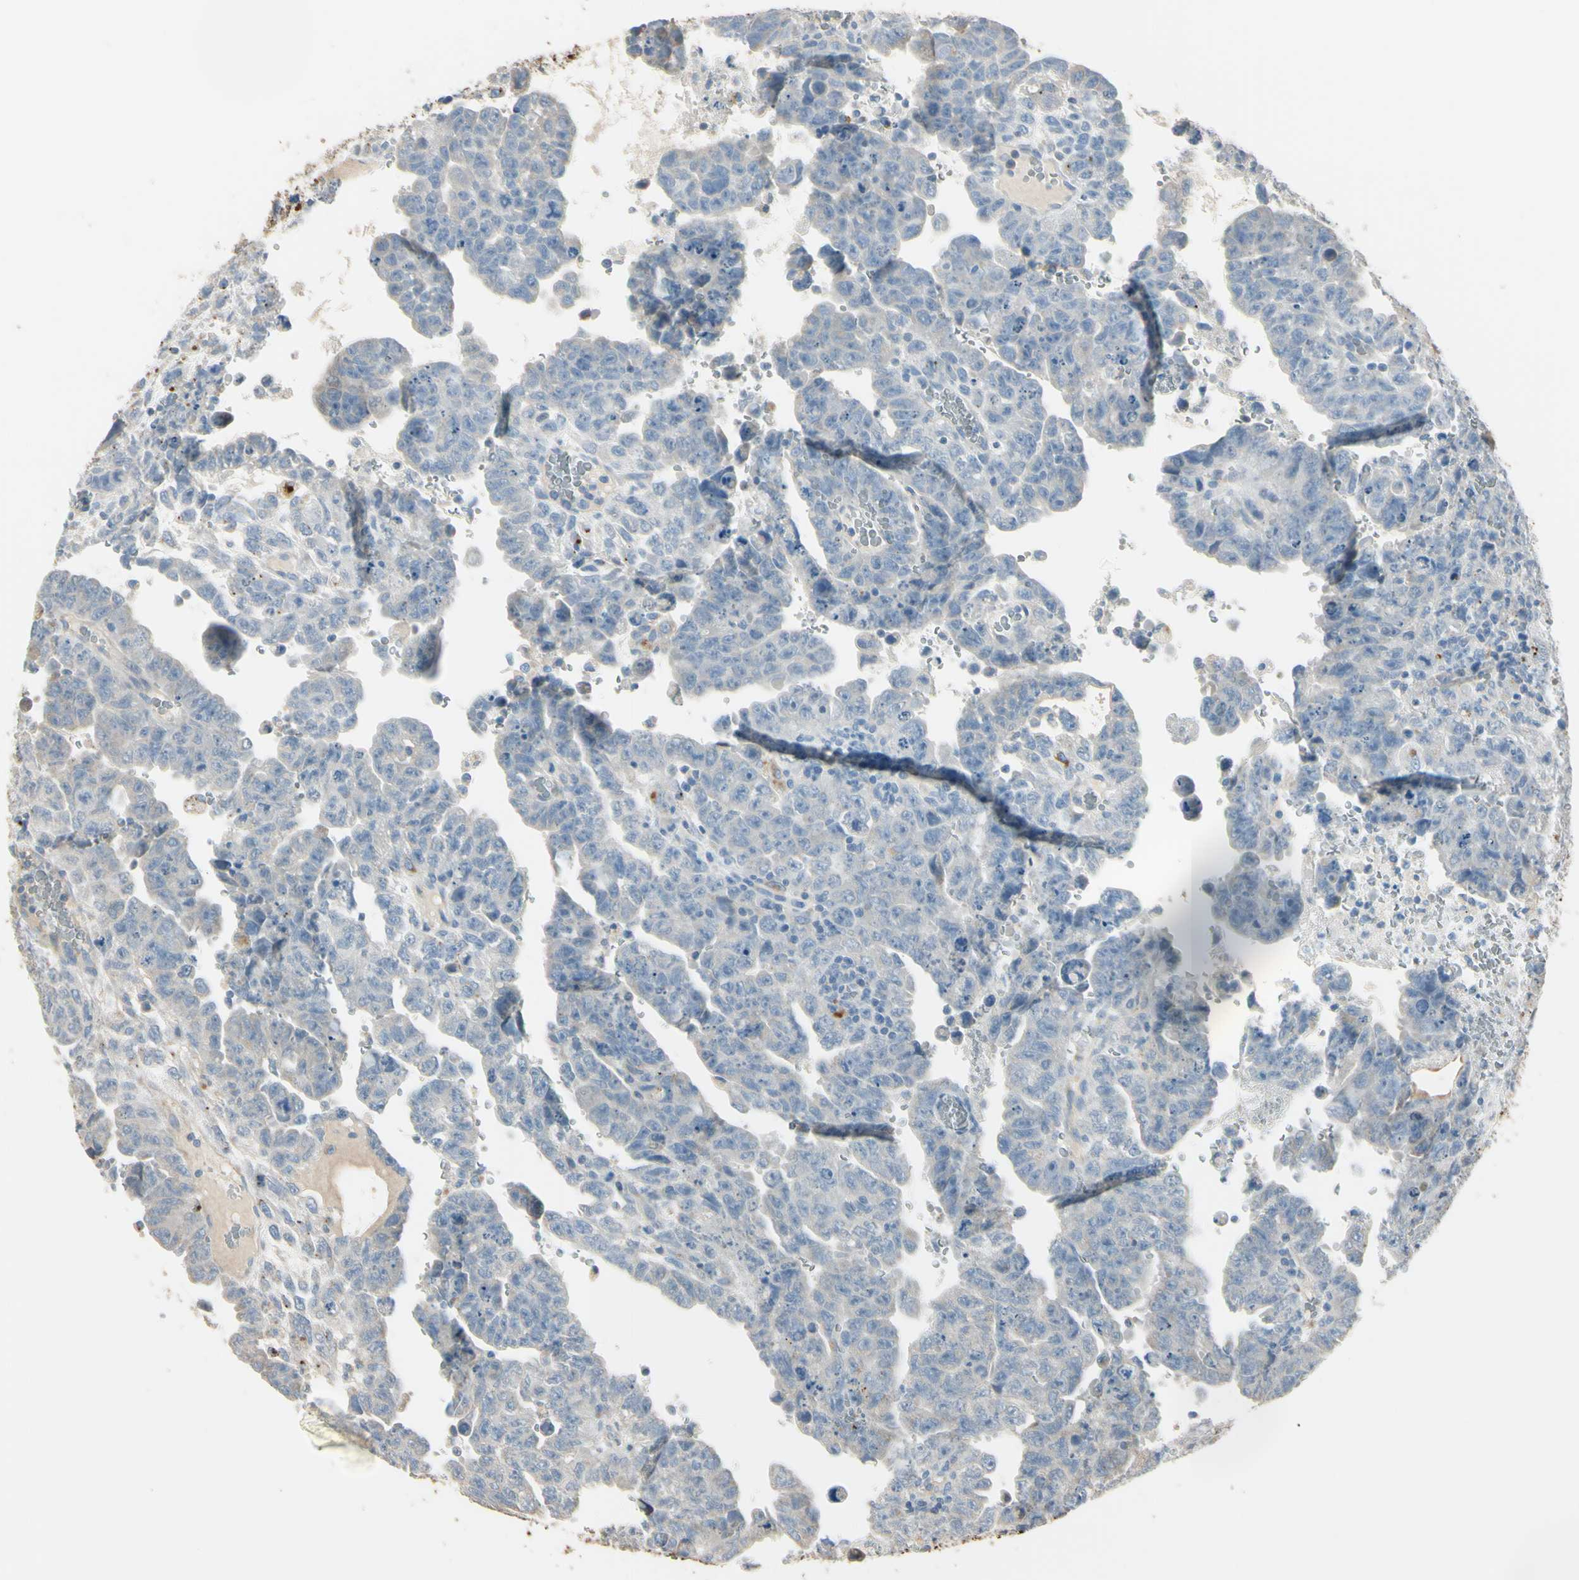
{"staining": {"intensity": "weak", "quantity": "<25%", "location": "cytoplasmic/membranous"}, "tissue": "testis cancer", "cell_type": "Tumor cells", "image_type": "cancer", "snomed": [{"axis": "morphology", "description": "Carcinoma, Embryonal, NOS"}, {"axis": "topography", "description": "Testis"}], "caption": "An immunohistochemistry (IHC) photomicrograph of embryonal carcinoma (testis) is shown. There is no staining in tumor cells of embryonal carcinoma (testis).", "gene": "ANGPTL1", "patient": {"sex": "male", "age": 28}}